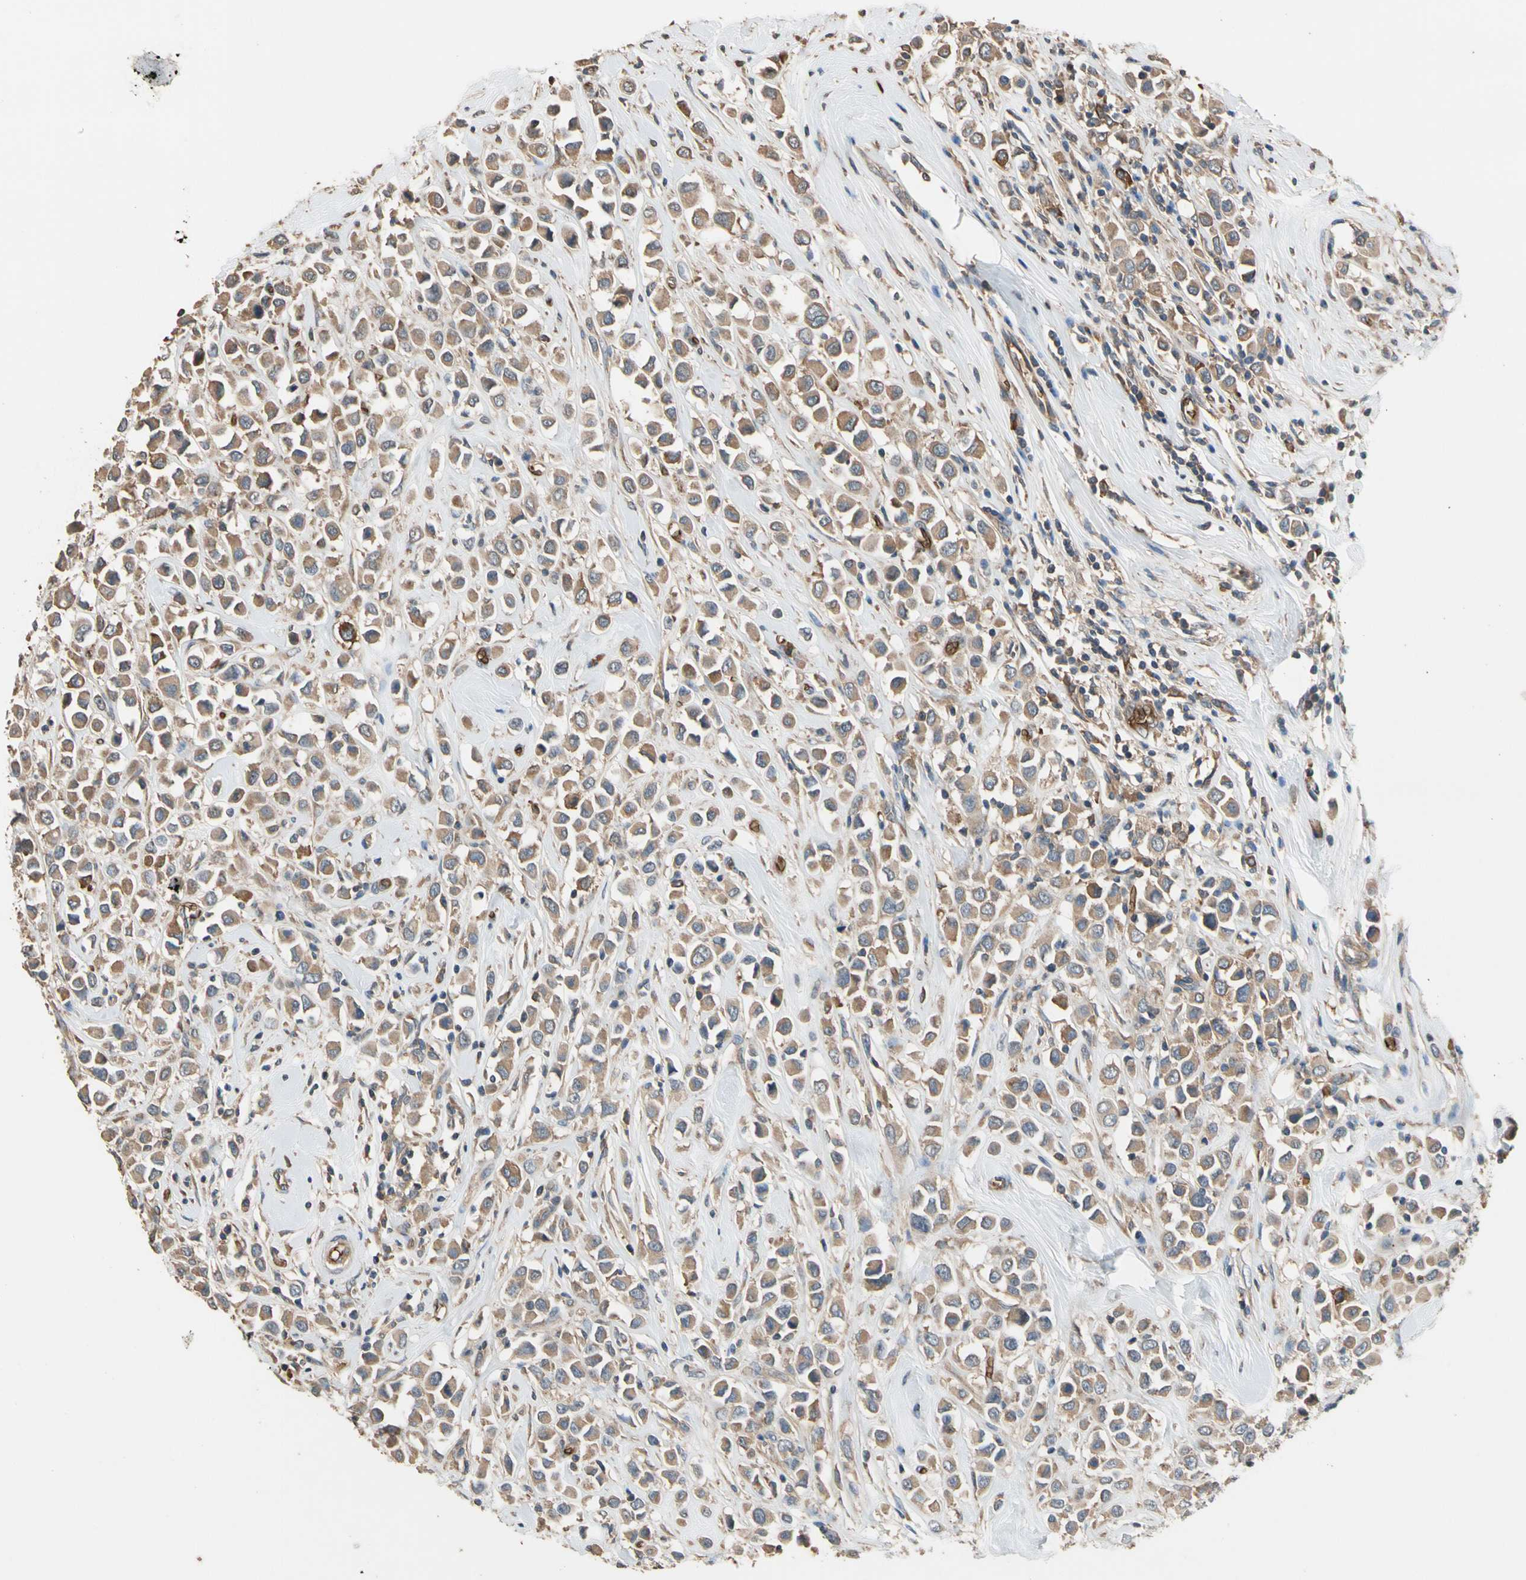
{"staining": {"intensity": "moderate", "quantity": ">75%", "location": "cytoplasmic/membranous"}, "tissue": "breast cancer", "cell_type": "Tumor cells", "image_type": "cancer", "snomed": [{"axis": "morphology", "description": "Duct carcinoma"}, {"axis": "topography", "description": "Breast"}], "caption": "Breast cancer (invasive ductal carcinoma) stained with DAB immunohistochemistry exhibits medium levels of moderate cytoplasmic/membranous staining in approximately >75% of tumor cells.", "gene": "RIOK2", "patient": {"sex": "female", "age": 61}}